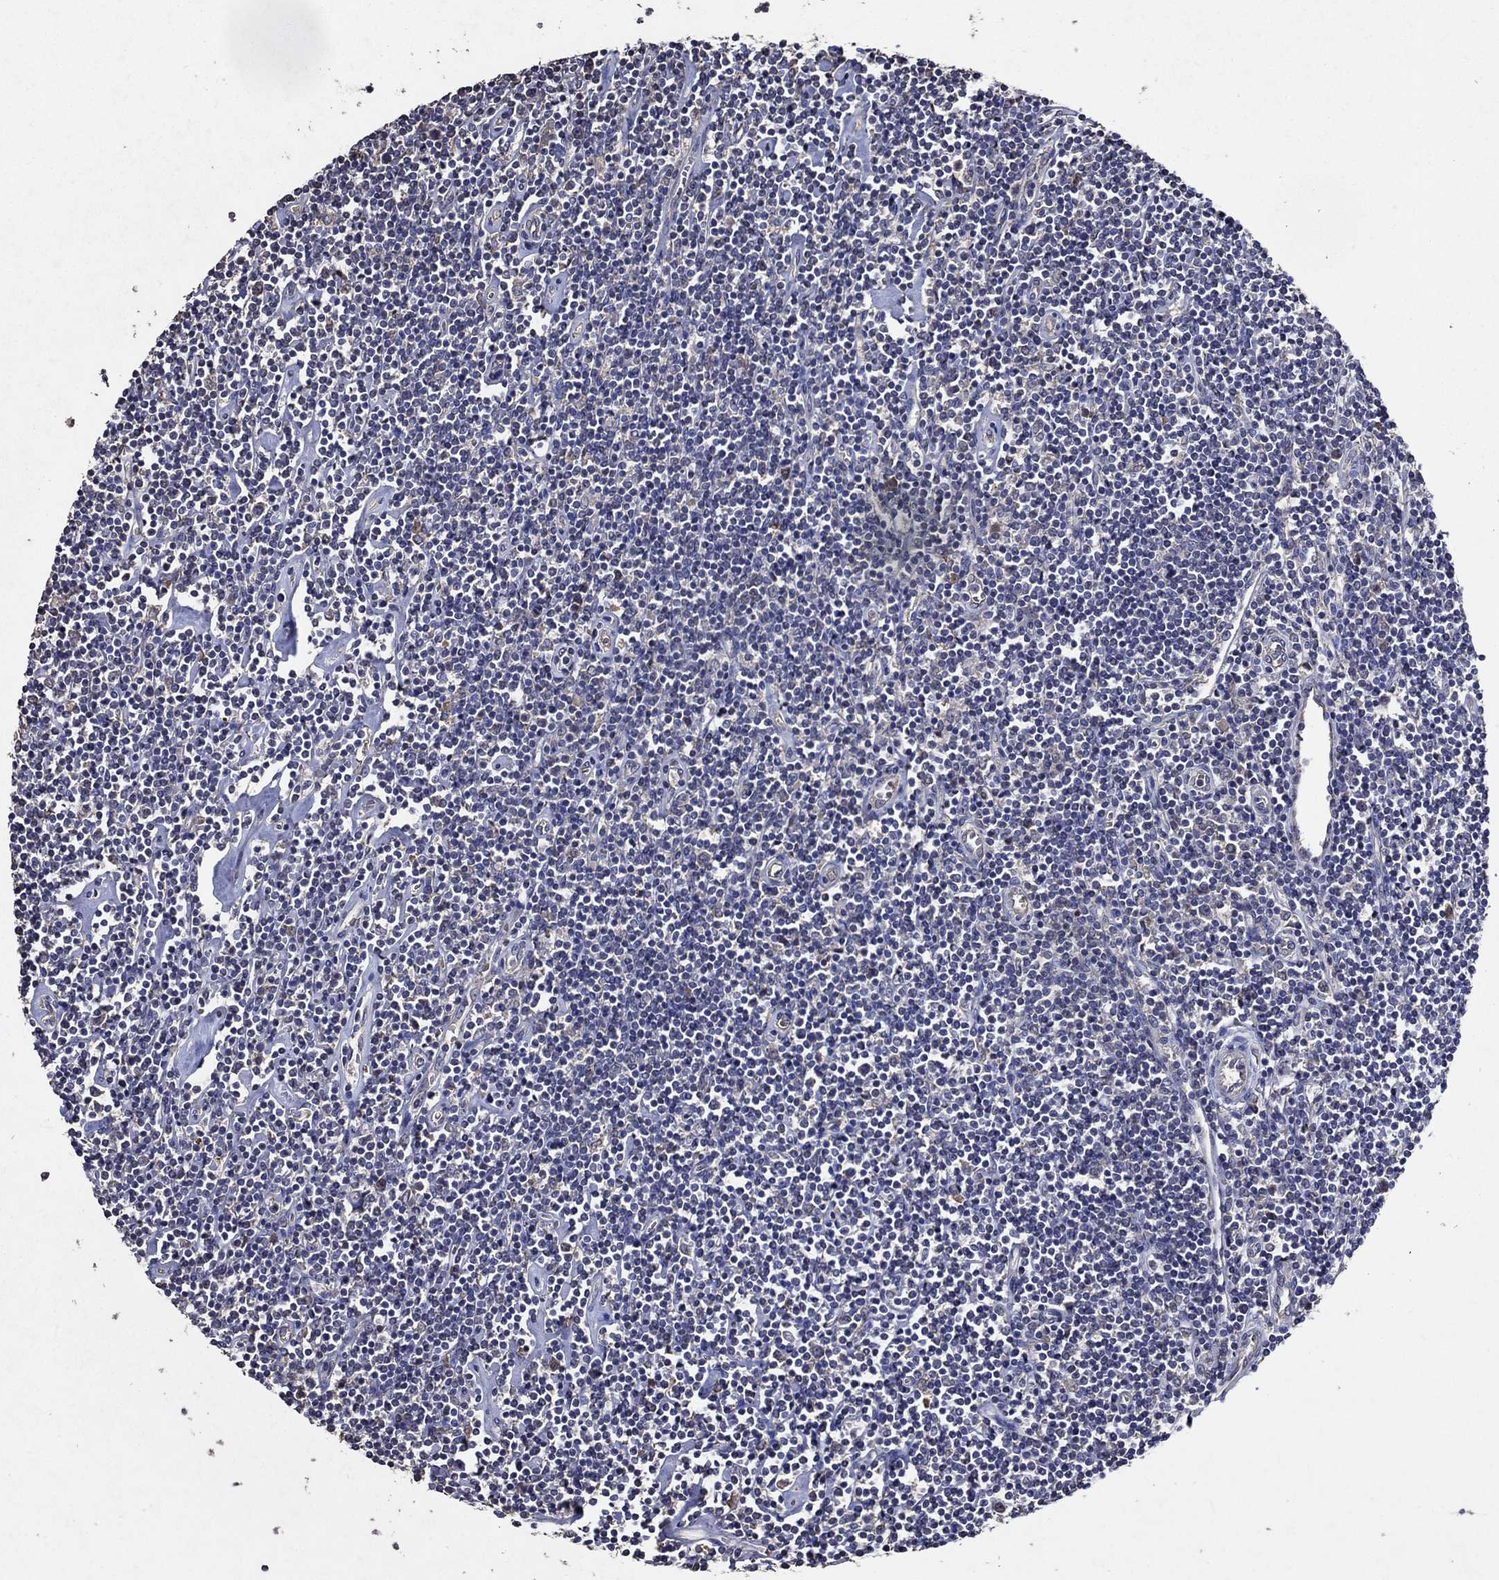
{"staining": {"intensity": "negative", "quantity": "none", "location": "none"}, "tissue": "lymphoma", "cell_type": "Tumor cells", "image_type": "cancer", "snomed": [{"axis": "morphology", "description": "Hodgkin's disease, NOS"}, {"axis": "topography", "description": "Lymph node"}], "caption": "IHC micrograph of neoplastic tissue: Hodgkin's disease stained with DAB (3,3'-diaminobenzidine) exhibits no significant protein positivity in tumor cells.", "gene": "HAP1", "patient": {"sex": "male", "age": 40}}